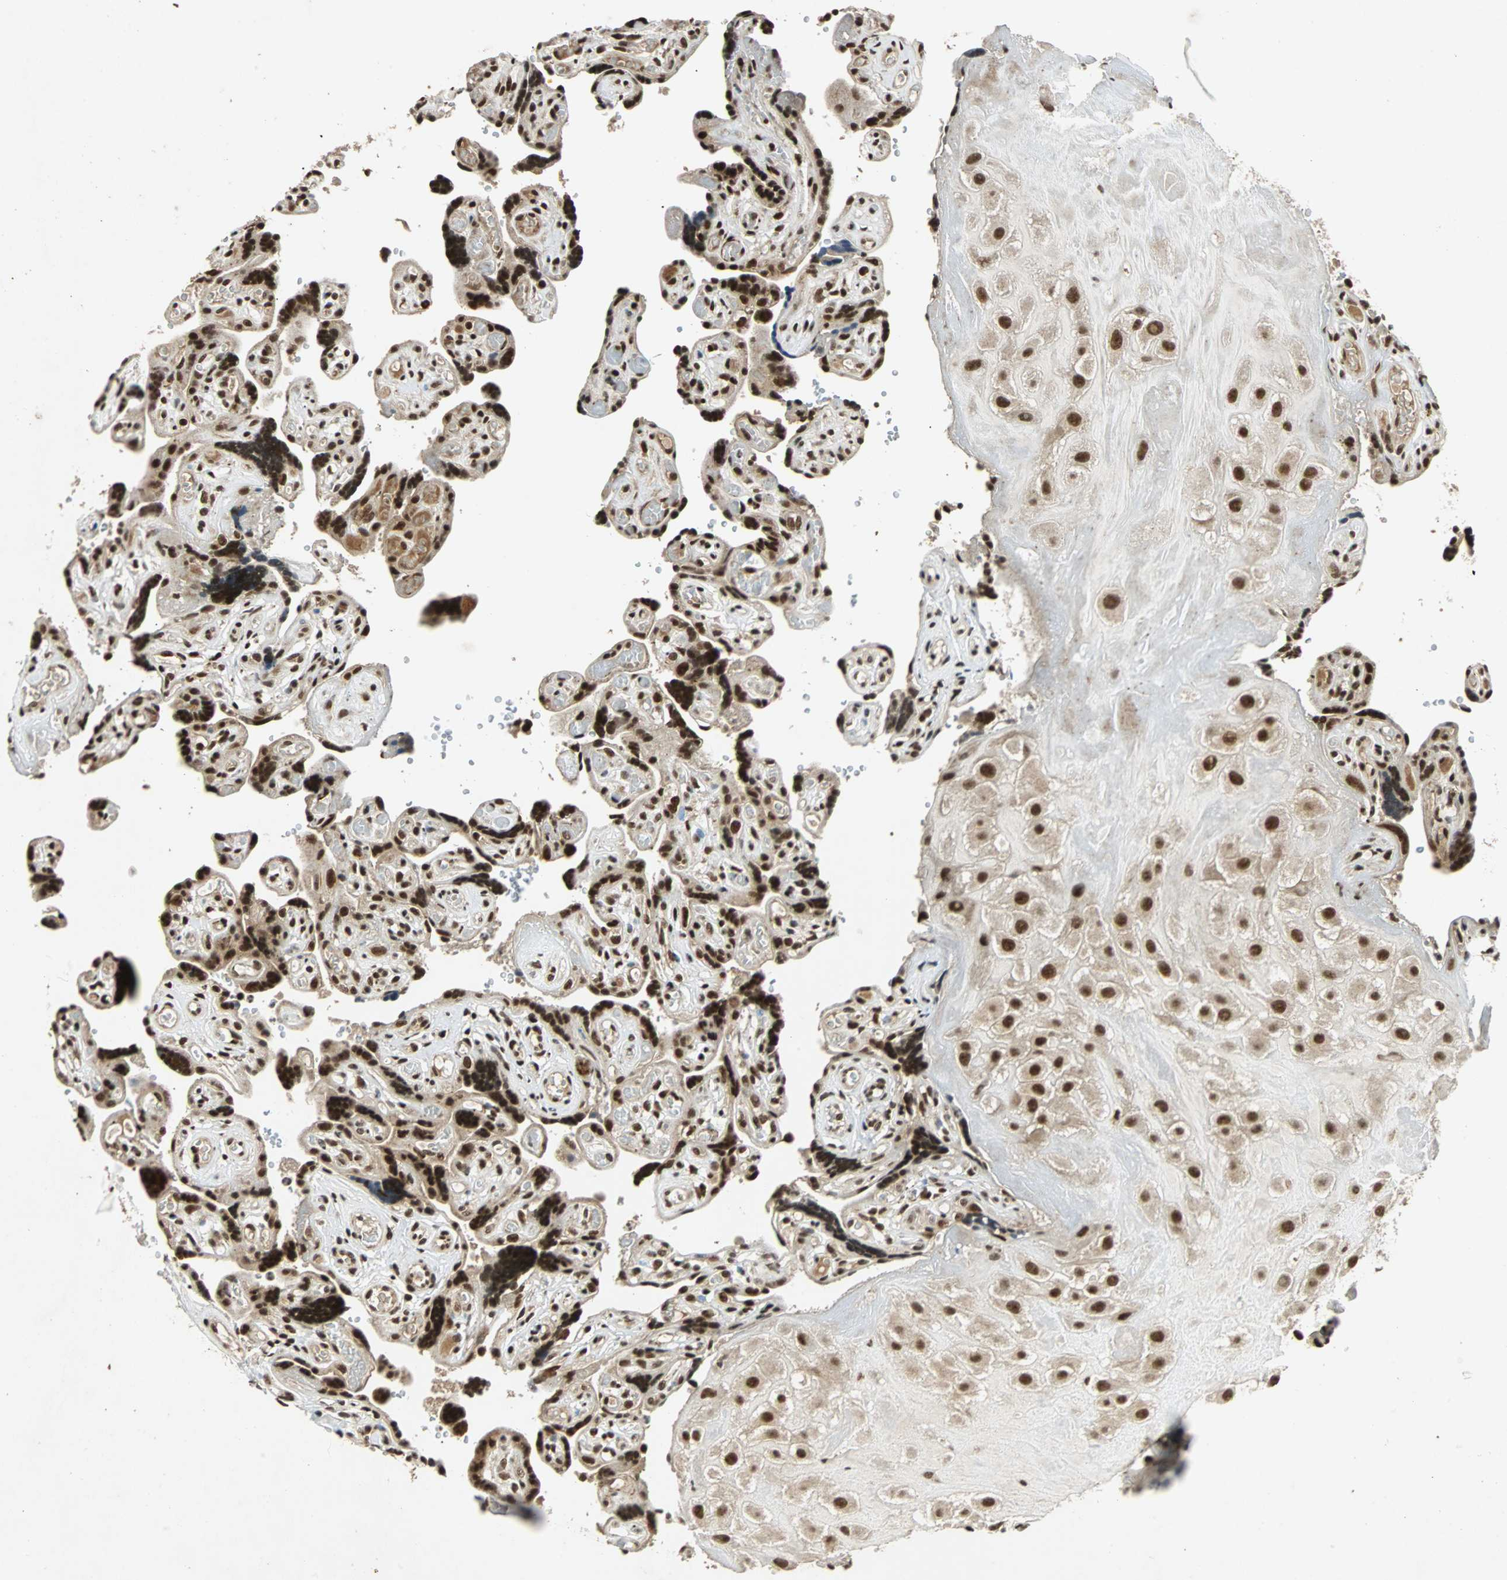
{"staining": {"intensity": "strong", "quantity": ">75%", "location": "nuclear"}, "tissue": "placenta", "cell_type": "Decidual cells", "image_type": "normal", "snomed": [{"axis": "morphology", "description": "Normal tissue, NOS"}, {"axis": "topography", "description": "Placenta"}], "caption": "Decidual cells demonstrate strong nuclear staining in approximately >75% of cells in benign placenta. (Stains: DAB in brown, nuclei in blue, Microscopy: brightfield microscopy at high magnification).", "gene": "TAF5", "patient": {"sex": "female", "age": 30}}